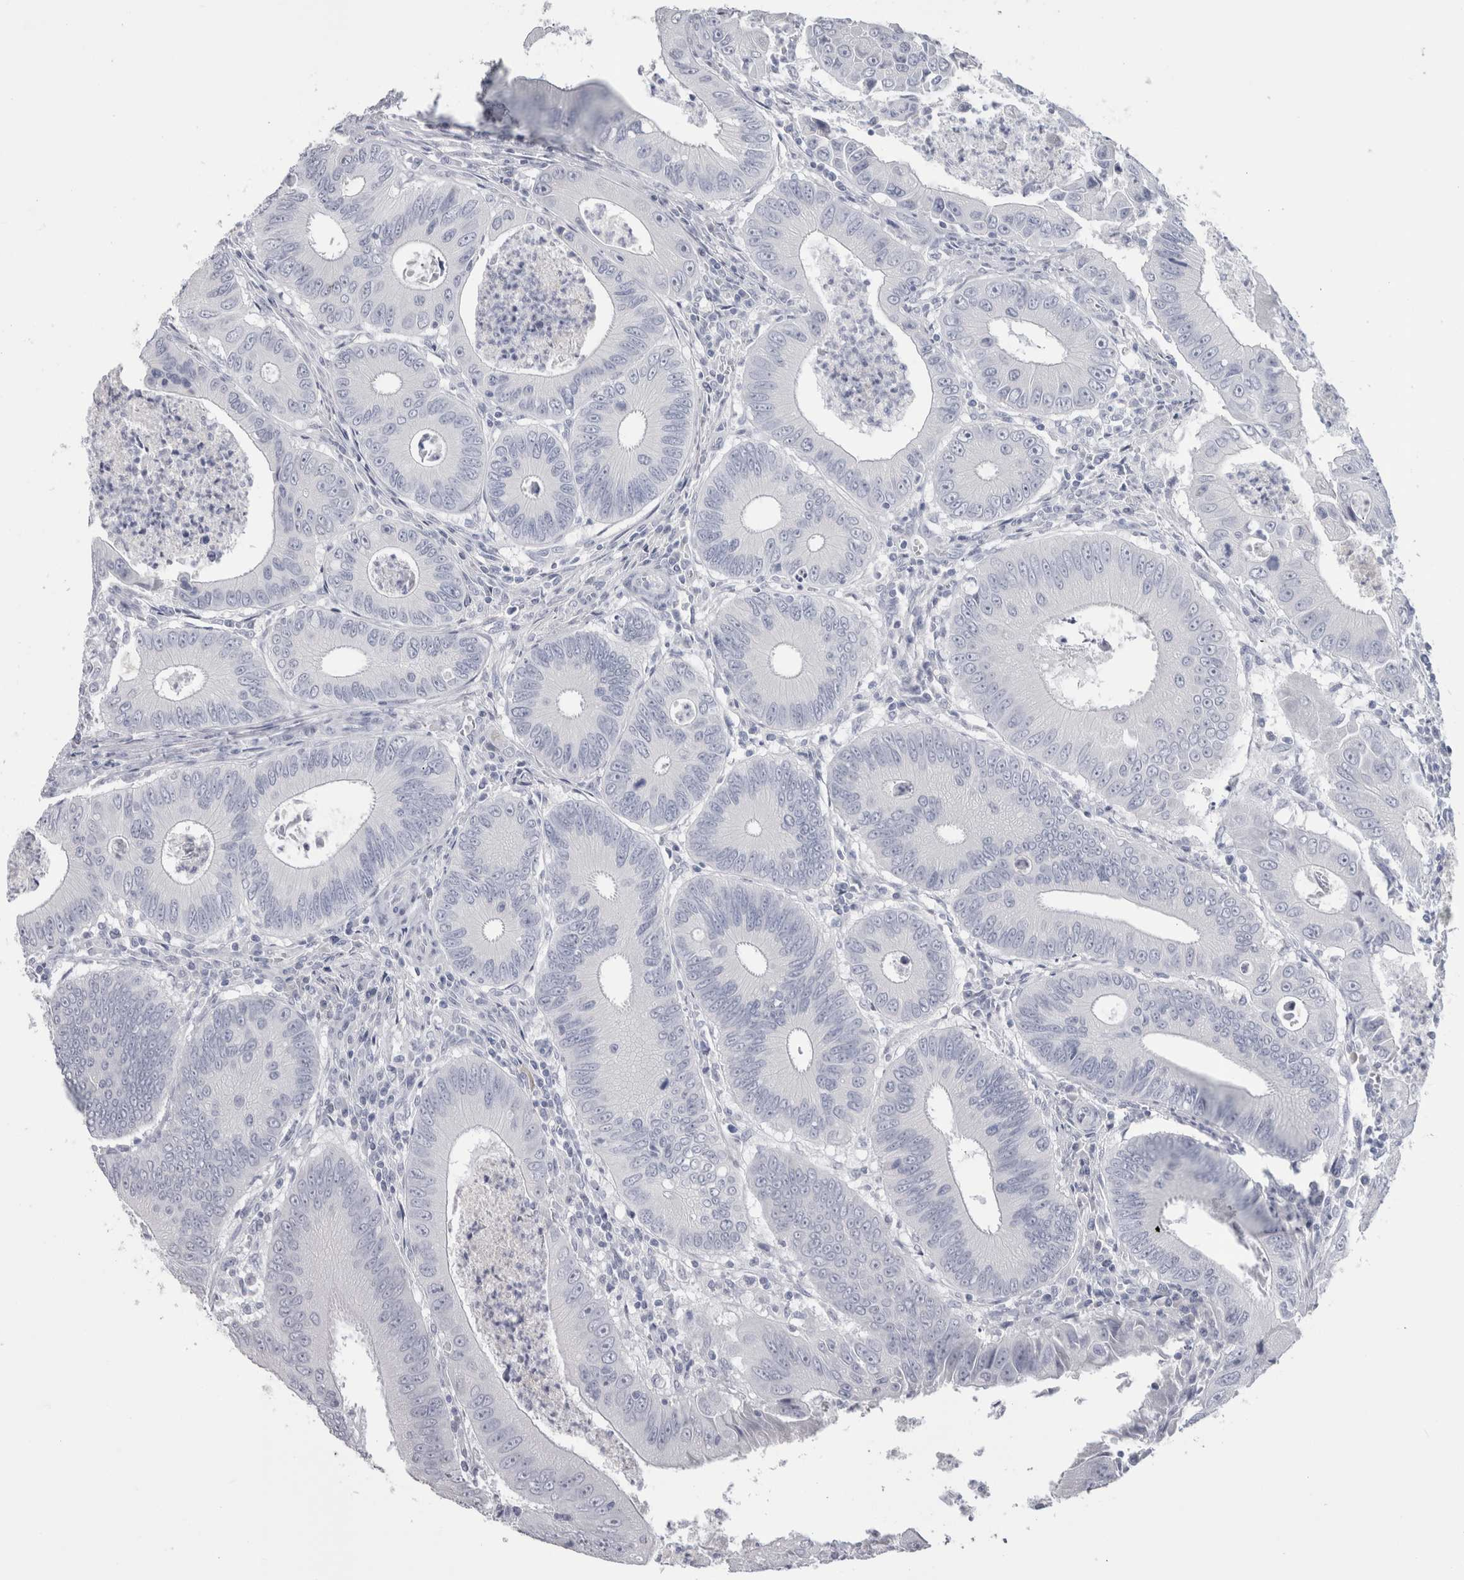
{"staining": {"intensity": "negative", "quantity": "none", "location": "none"}, "tissue": "colorectal cancer", "cell_type": "Tumor cells", "image_type": "cancer", "snomed": [{"axis": "morphology", "description": "Inflammation, NOS"}, {"axis": "morphology", "description": "Adenocarcinoma, NOS"}, {"axis": "topography", "description": "Colon"}], "caption": "High magnification brightfield microscopy of colorectal cancer (adenocarcinoma) stained with DAB (3,3'-diaminobenzidine) (brown) and counterstained with hematoxylin (blue): tumor cells show no significant expression. The staining is performed using DAB brown chromogen with nuclei counter-stained in using hematoxylin.", "gene": "PTH", "patient": {"sex": "male", "age": 72}}